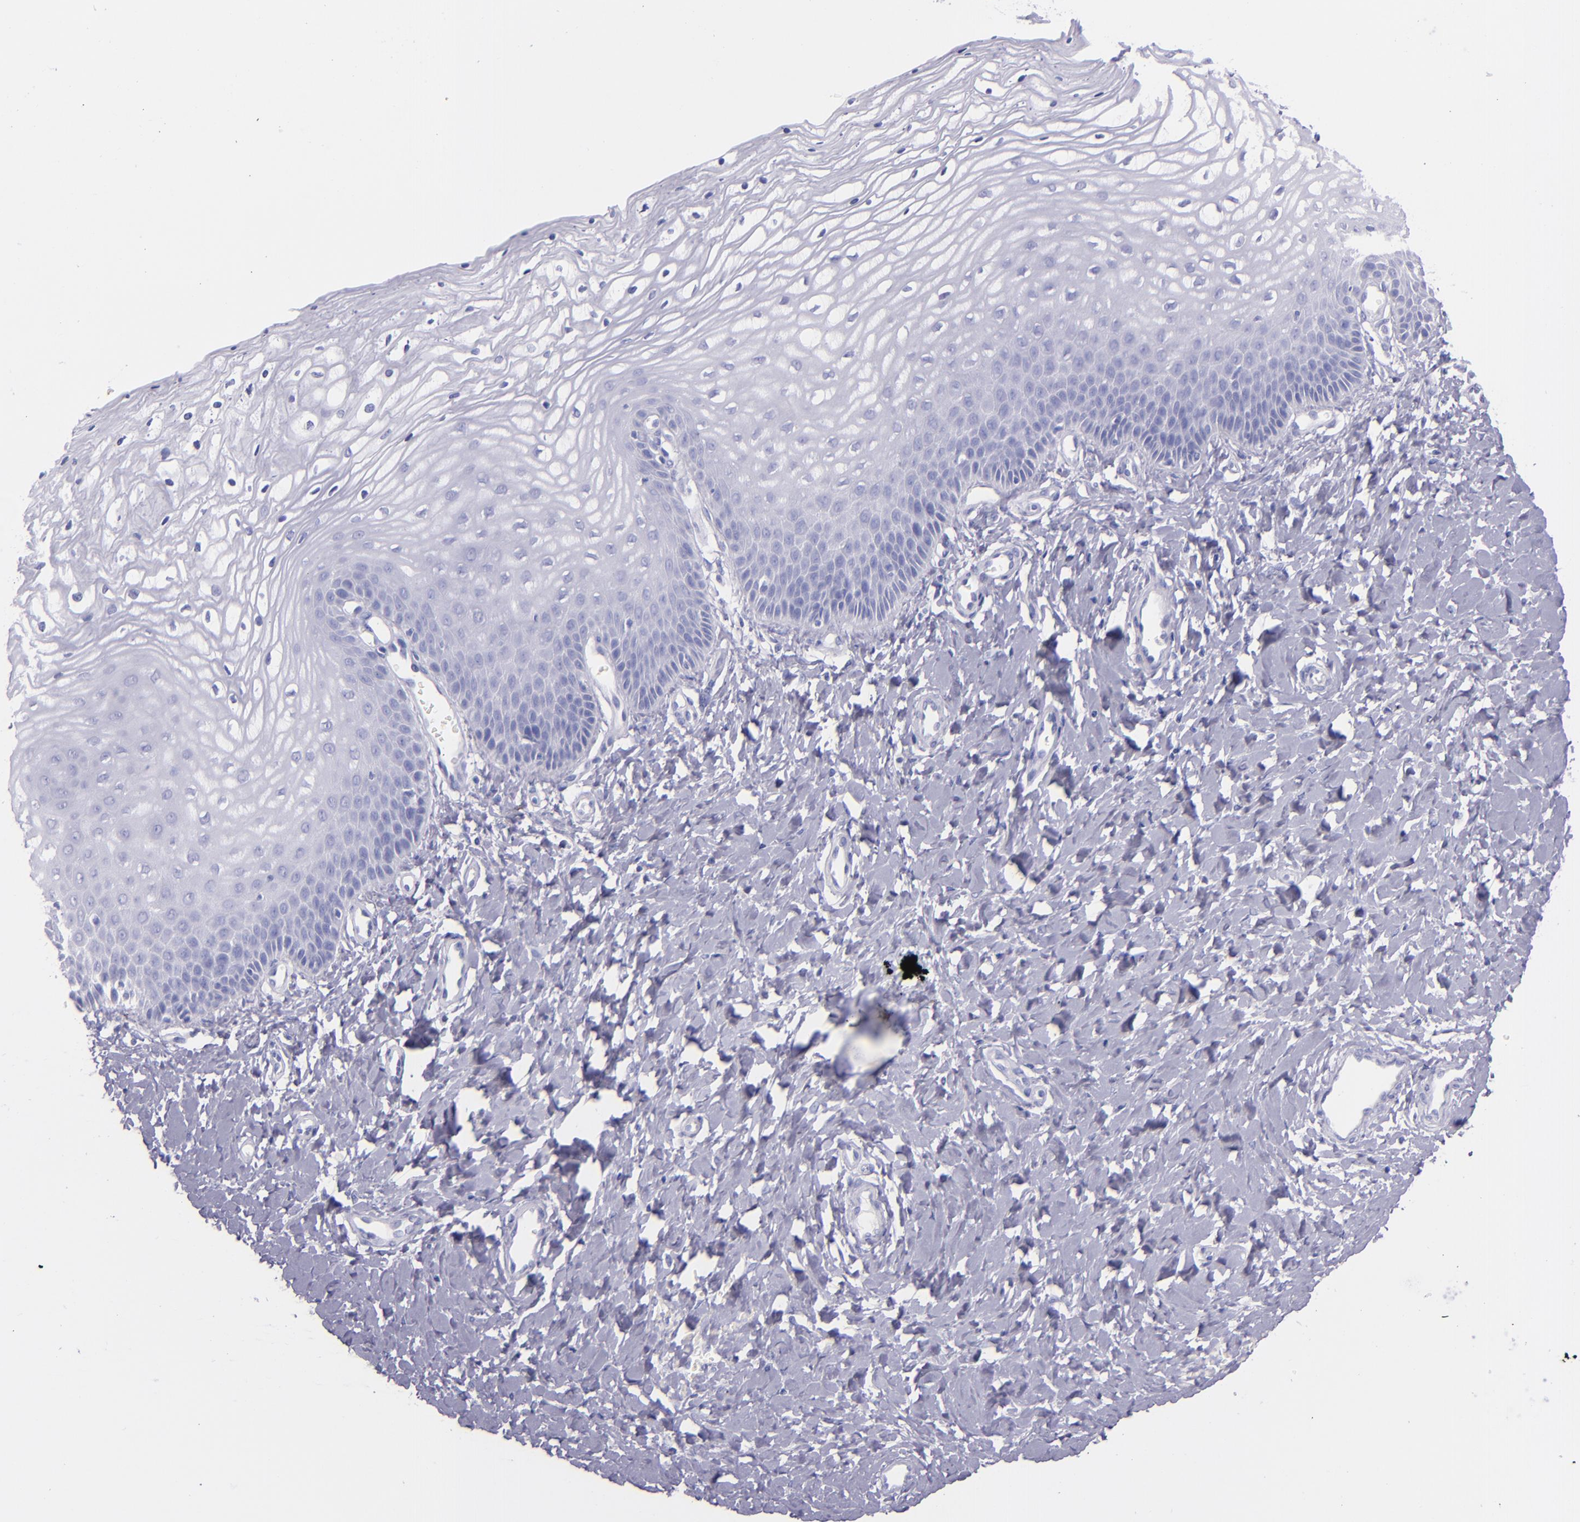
{"staining": {"intensity": "negative", "quantity": "none", "location": "none"}, "tissue": "vagina", "cell_type": "Squamous epithelial cells", "image_type": "normal", "snomed": [{"axis": "morphology", "description": "Normal tissue, NOS"}, {"axis": "topography", "description": "Vagina"}], "caption": "A high-resolution photomicrograph shows IHC staining of benign vagina, which demonstrates no significant positivity in squamous epithelial cells.", "gene": "SFTPB", "patient": {"sex": "female", "age": 68}}